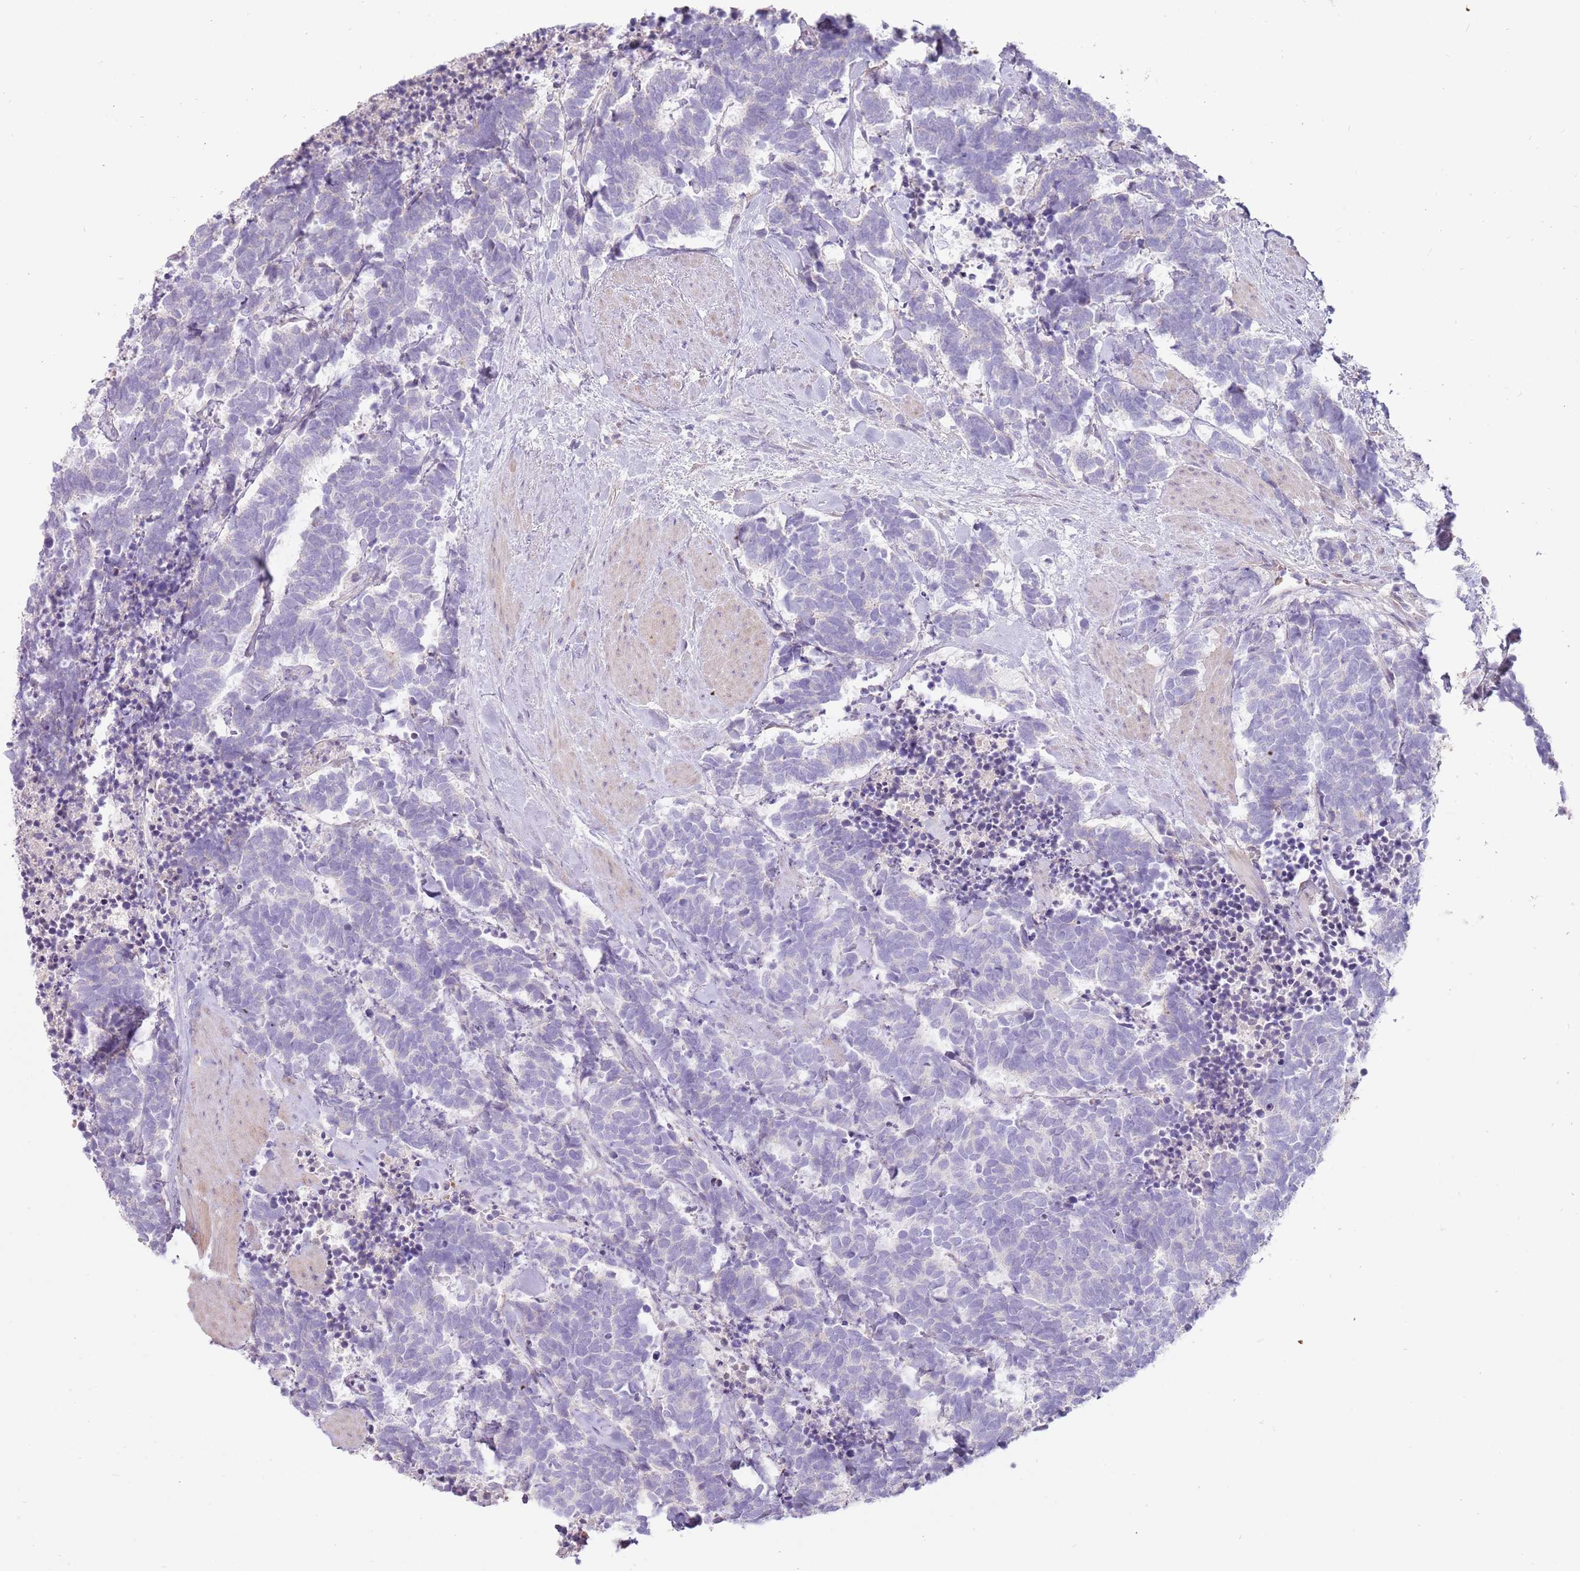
{"staining": {"intensity": "negative", "quantity": "none", "location": "none"}, "tissue": "carcinoid", "cell_type": "Tumor cells", "image_type": "cancer", "snomed": [{"axis": "morphology", "description": "Carcinoma, NOS"}, {"axis": "morphology", "description": "Carcinoid, malignant, NOS"}, {"axis": "topography", "description": "Prostate"}], "caption": "The image displays no staining of tumor cells in carcinoma. (DAB immunohistochemistry (IHC) with hematoxylin counter stain).", "gene": "MCUB", "patient": {"sex": "male", "age": 57}}